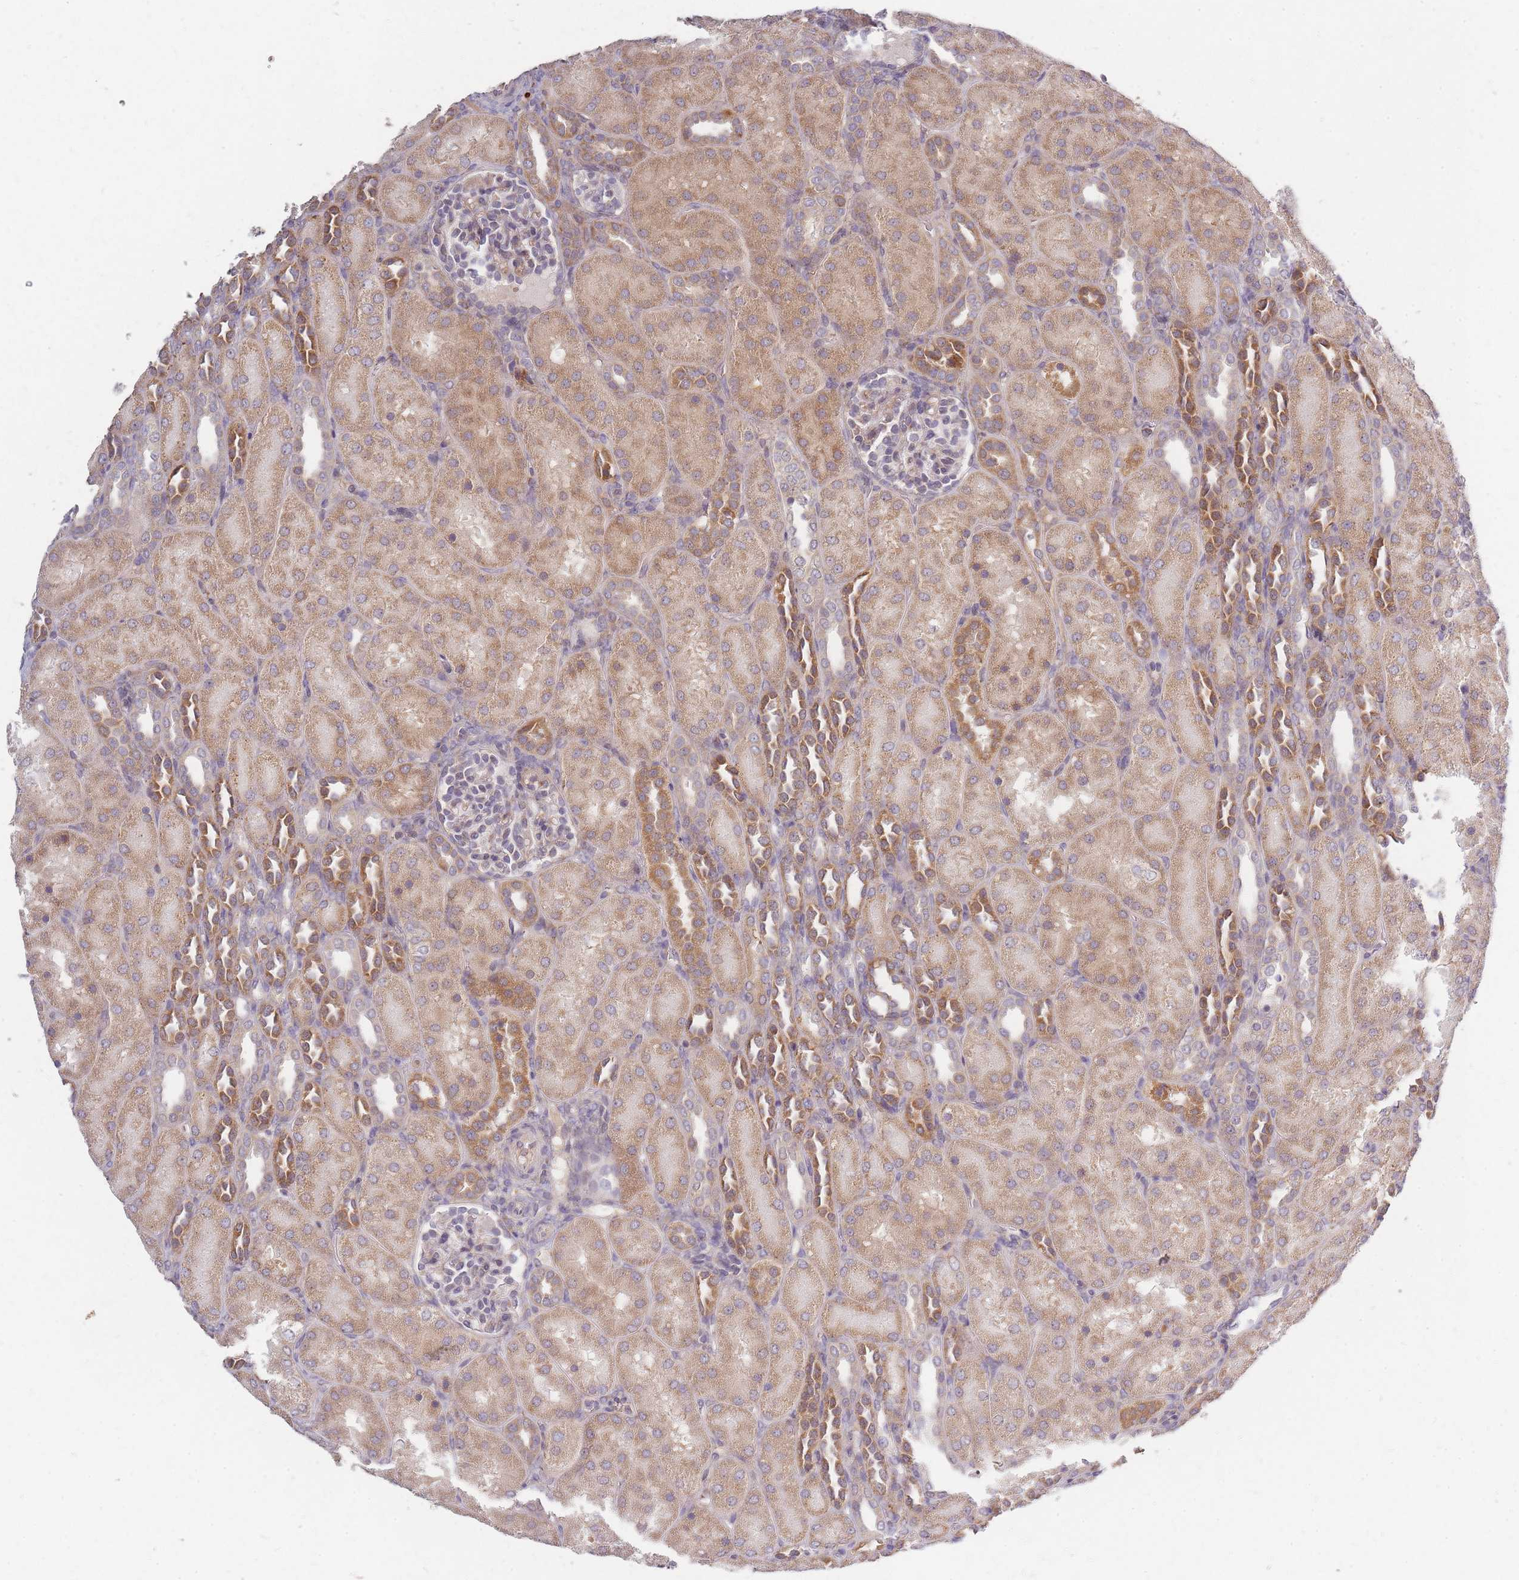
{"staining": {"intensity": "negative", "quantity": "none", "location": "none"}, "tissue": "kidney", "cell_type": "Cells in glomeruli", "image_type": "normal", "snomed": [{"axis": "morphology", "description": "Normal tissue, NOS"}, {"axis": "topography", "description": "Kidney"}], "caption": "Protein analysis of normal kidney exhibits no significant positivity in cells in glomeruli. (DAB immunohistochemistry (IHC) visualized using brightfield microscopy, high magnification).", "gene": "SMIM14", "patient": {"sex": "male", "age": 1}}